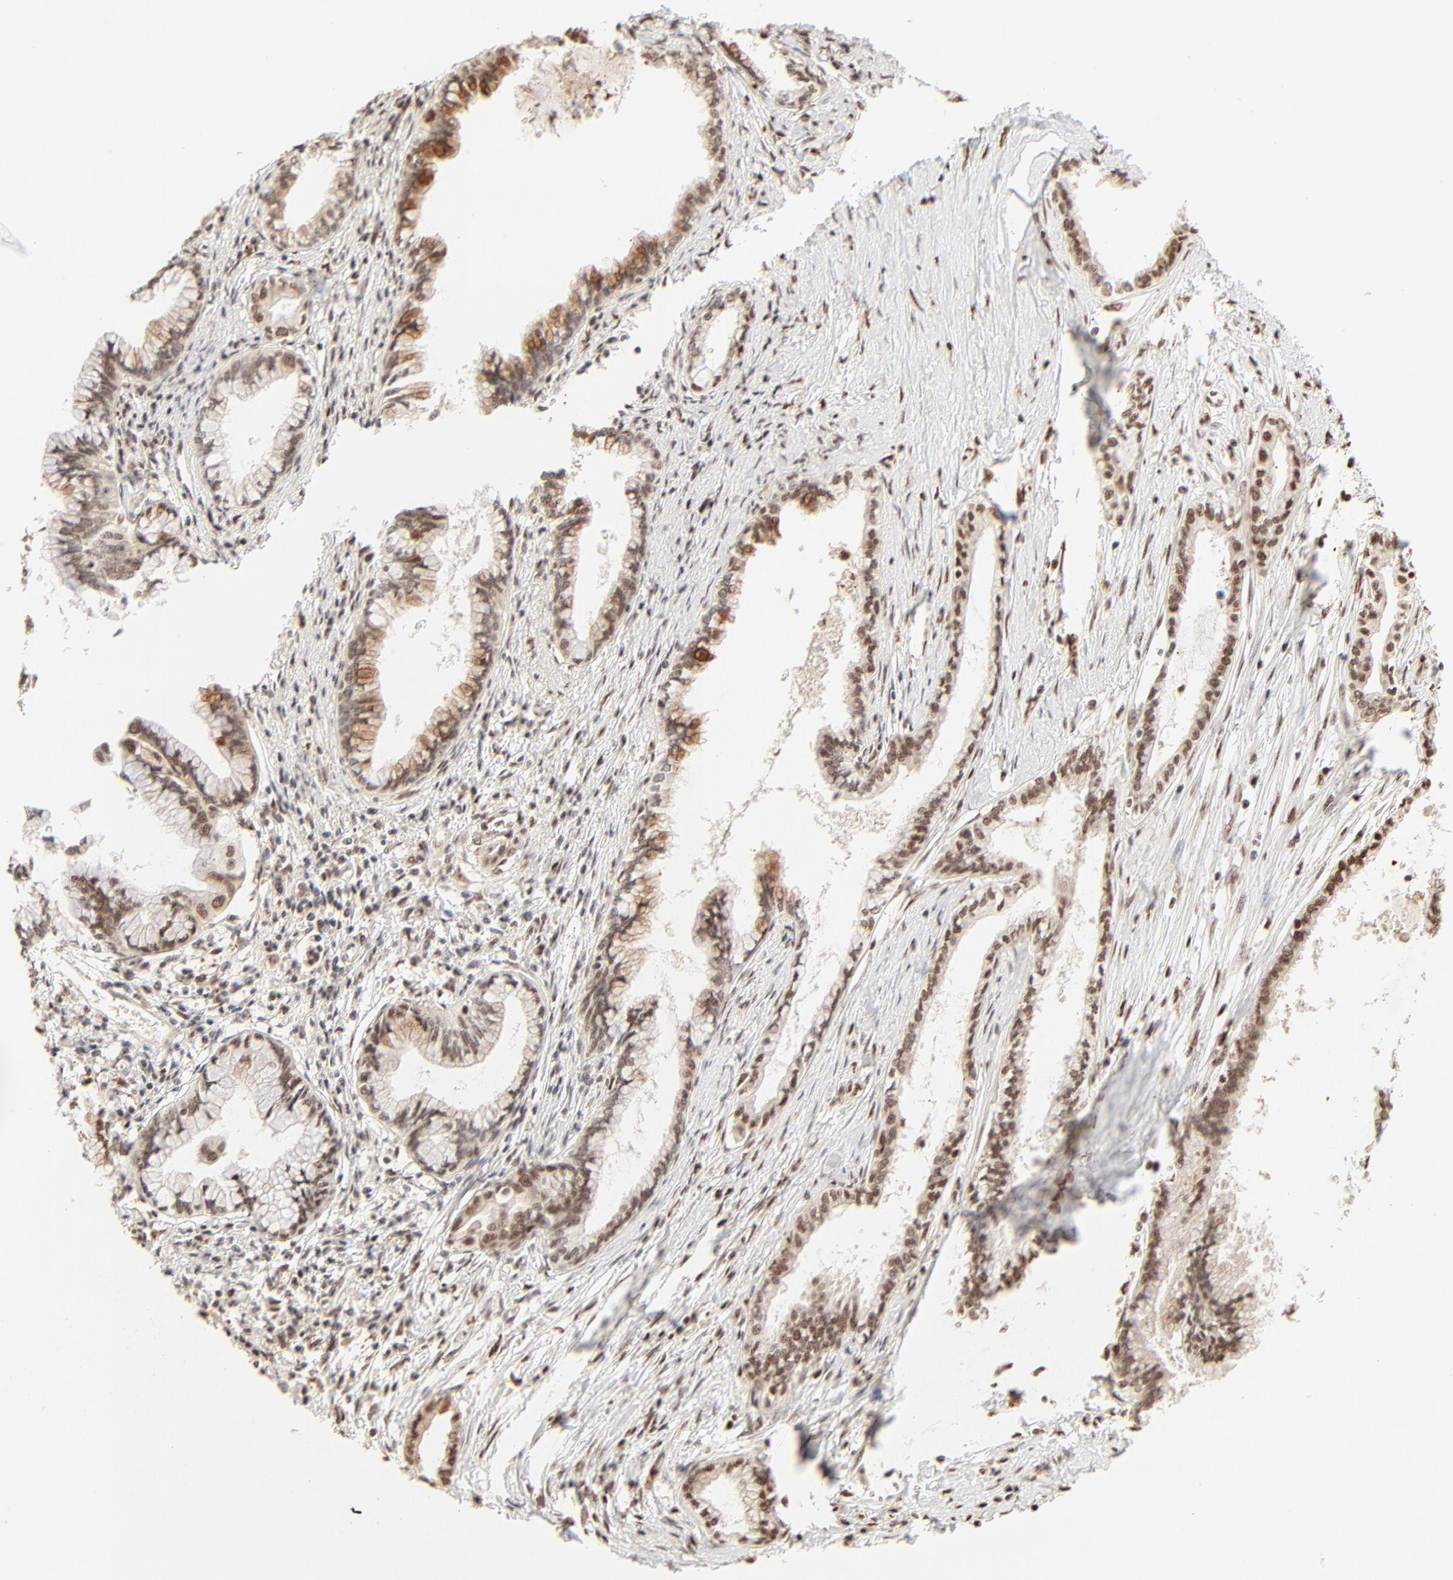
{"staining": {"intensity": "moderate", "quantity": ">75%", "location": "cytoplasmic/membranous,nuclear"}, "tissue": "pancreatic cancer", "cell_type": "Tumor cells", "image_type": "cancer", "snomed": [{"axis": "morphology", "description": "Adenocarcinoma, NOS"}, {"axis": "topography", "description": "Pancreas"}], "caption": "Protein staining by immunohistochemistry (IHC) reveals moderate cytoplasmic/membranous and nuclear positivity in about >75% of tumor cells in pancreatic cancer.", "gene": "FAM50A", "patient": {"sex": "female", "age": 64}}